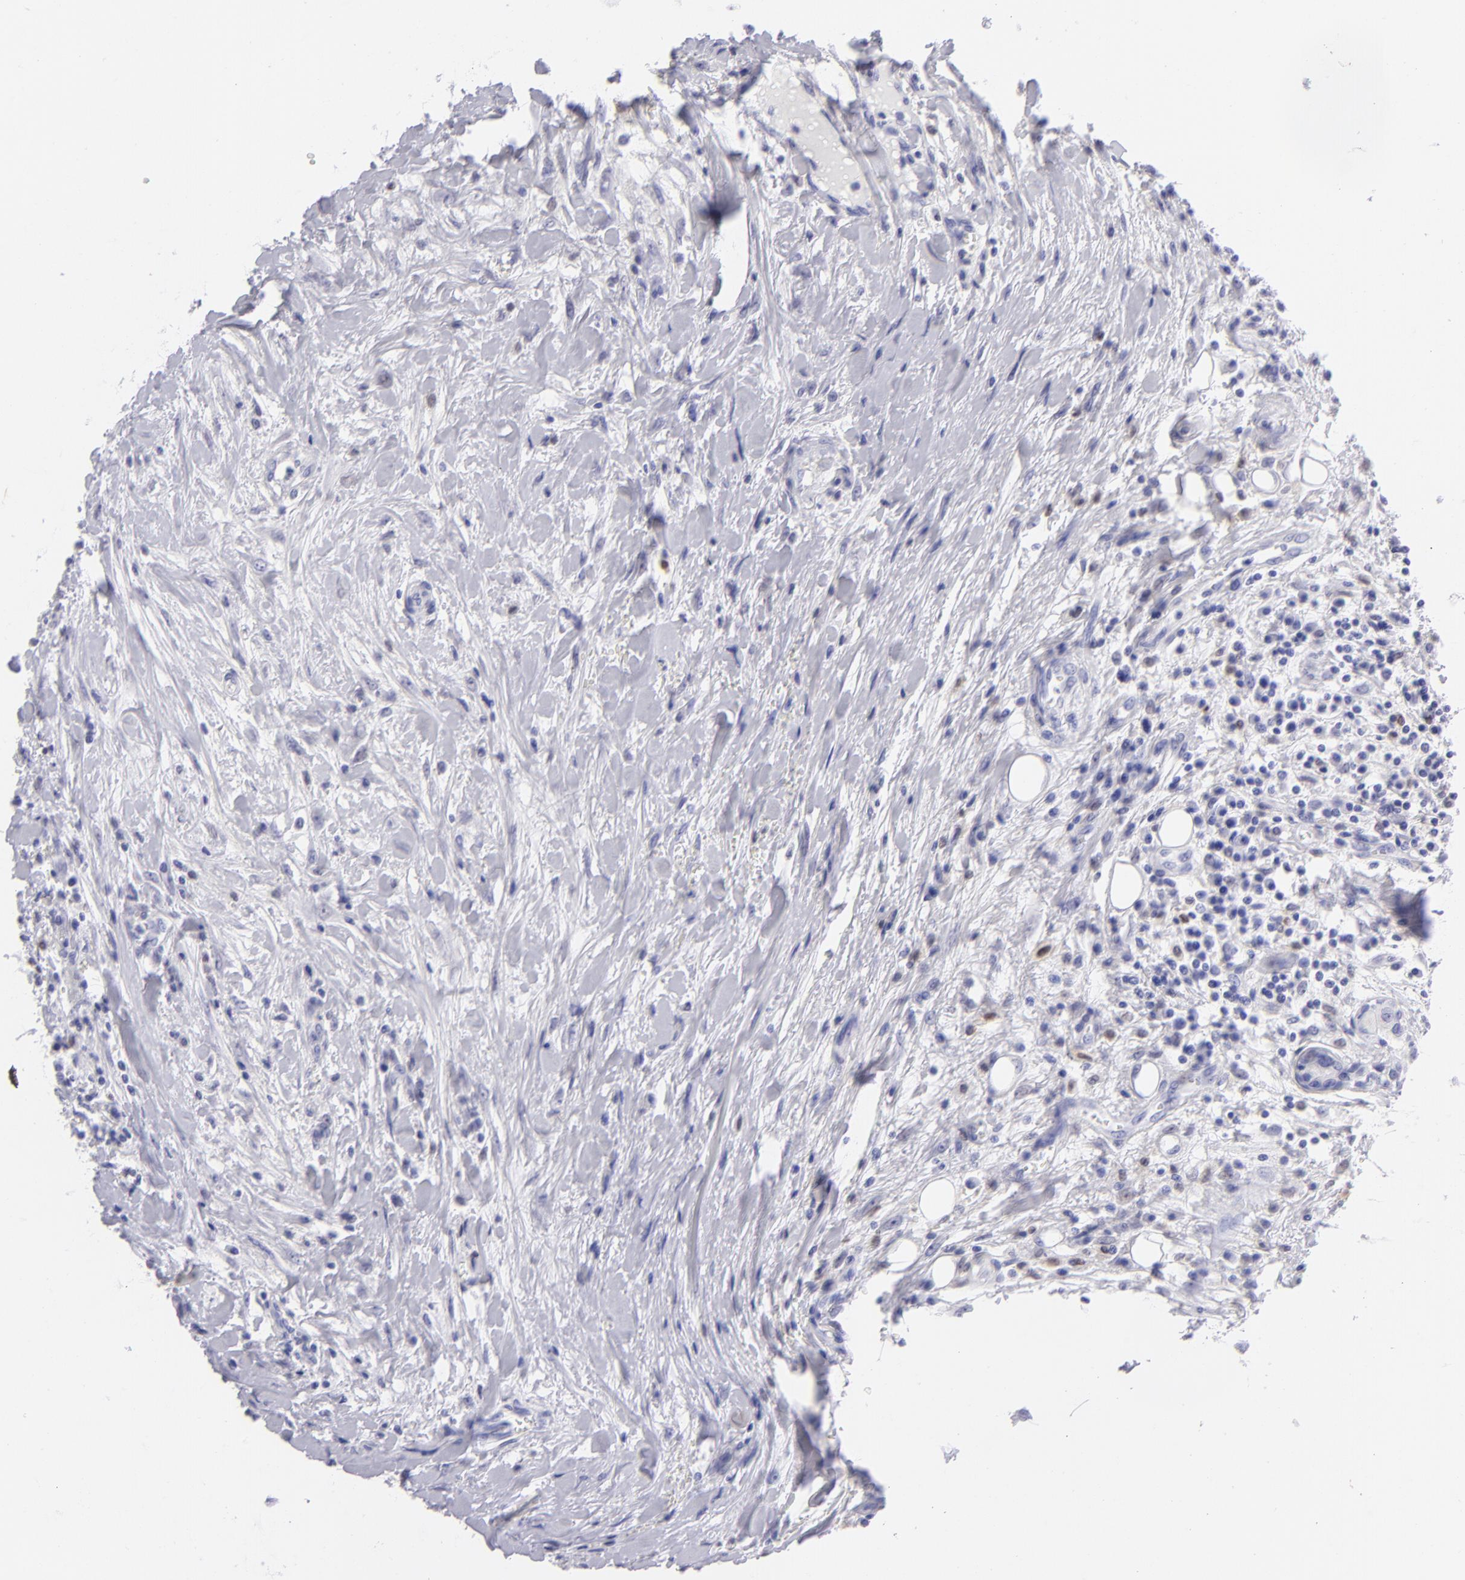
{"staining": {"intensity": "negative", "quantity": "none", "location": "none"}, "tissue": "head and neck cancer", "cell_type": "Tumor cells", "image_type": "cancer", "snomed": [{"axis": "morphology", "description": "Squamous cell carcinoma, NOS"}, {"axis": "morphology", "description": "Squamous cell carcinoma, metastatic, NOS"}, {"axis": "topography", "description": "Lymph node"}, {"axis": "topography", "description": "Salivary gland"}, {"axis": "topography", "description": "Head-Neck"}], "caption": "The immunohistochemistry histopathology image has no significant positivity in tumor cells of head and neck metastatic squamous cell carcinoma tissue.", "gene": "MITF", "patient": {"sex": "female", "age": 74}}